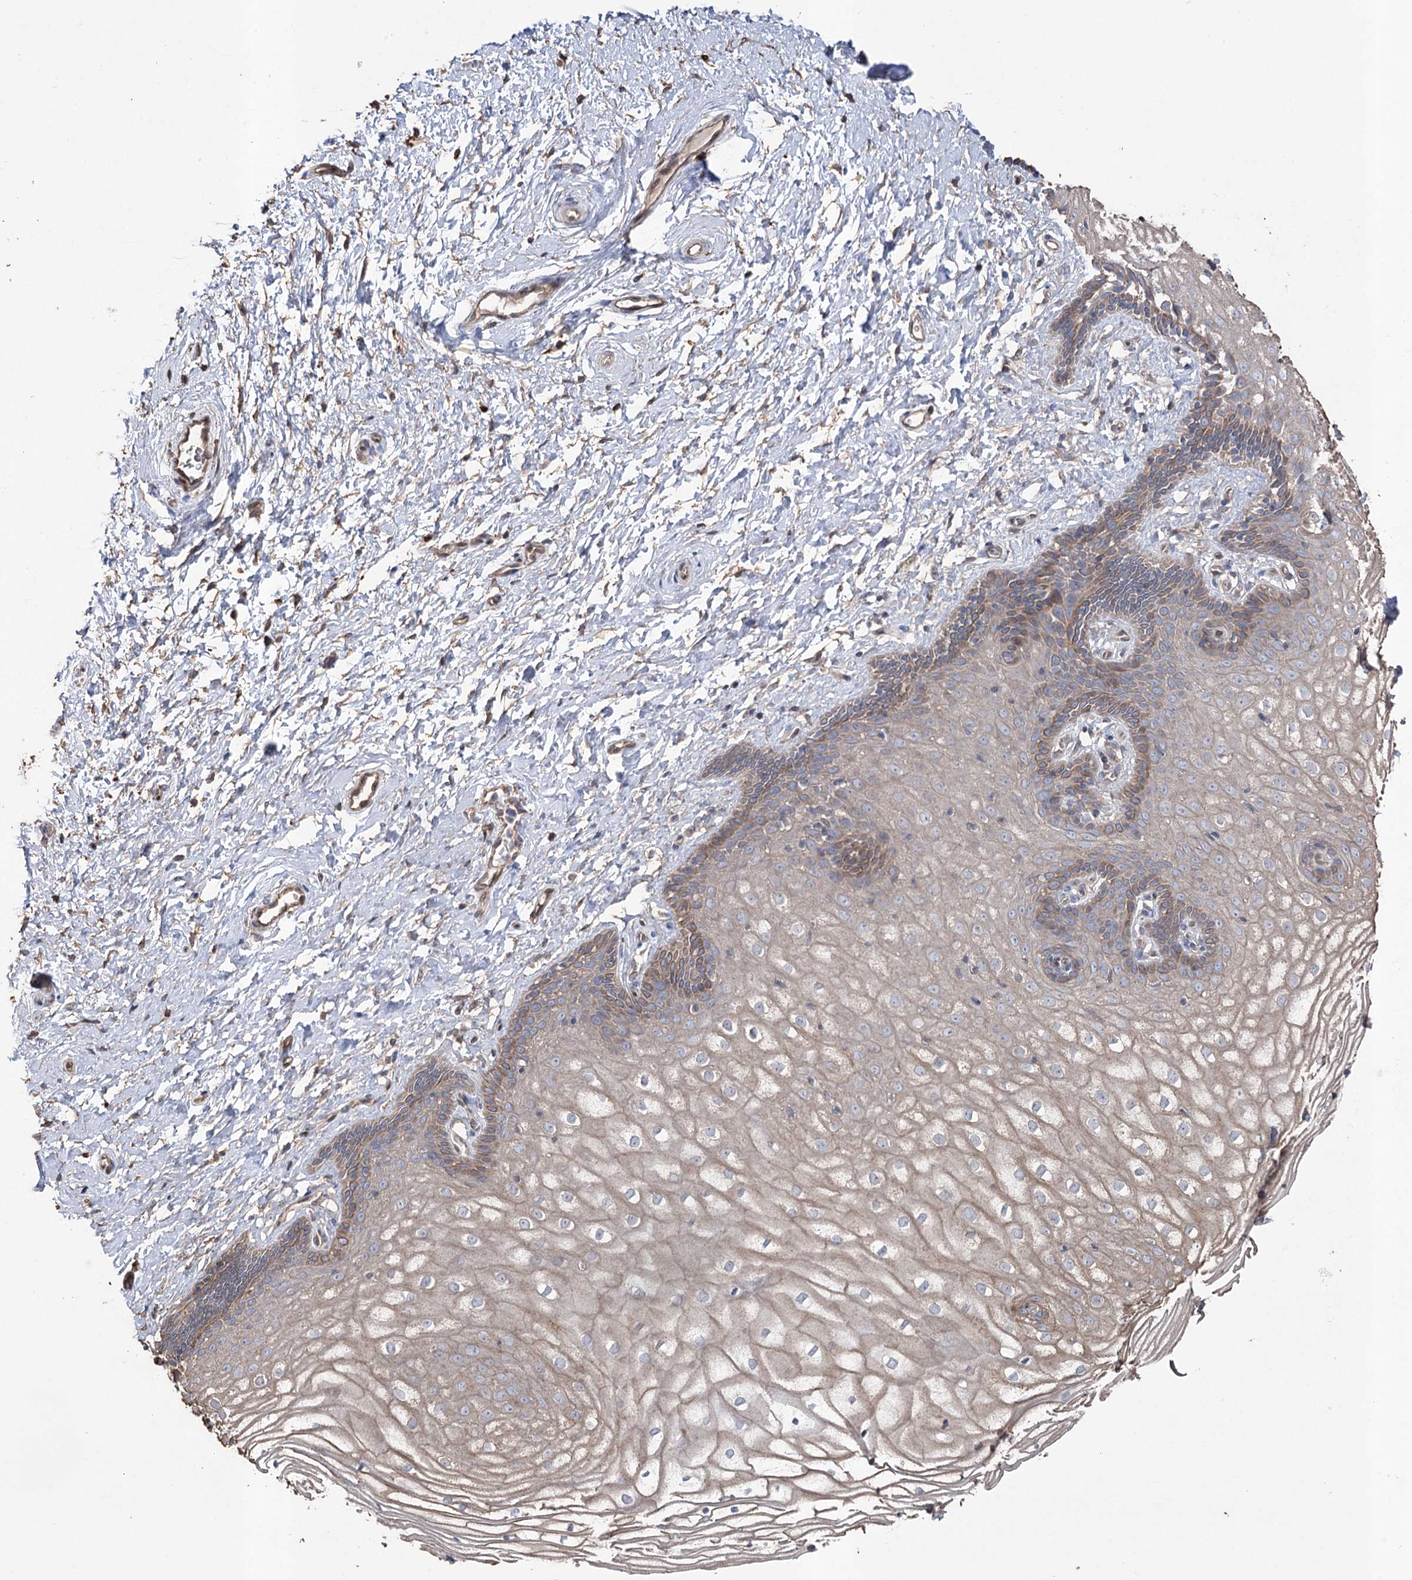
{"staining": {"intensity": "moderate", "quantity": "25%-75%", "location": "cytoplasmic/membranous"}, "tissue": "vagina", "cell_type": "Squamous epithelial cells", "image_type": "normal", "snomed": [{"axis": "morphology", "description": "Normal tissue, NOS"}, {"axis": "topography", "description": "Vagina"}, {"axis": "topography", "description": "Cervix"}], "caption": "IHC image of normal vagina: human vagina stained using IHC exhibits medium levels of moderate protein expression localized specifically in the cytoplasmic/membranous of squamous epithelial cells, appearing as a cytoplasmic/membranous brown color.", "gene": "FAM13B", "patient": {"sex": "female", "age": 40}}